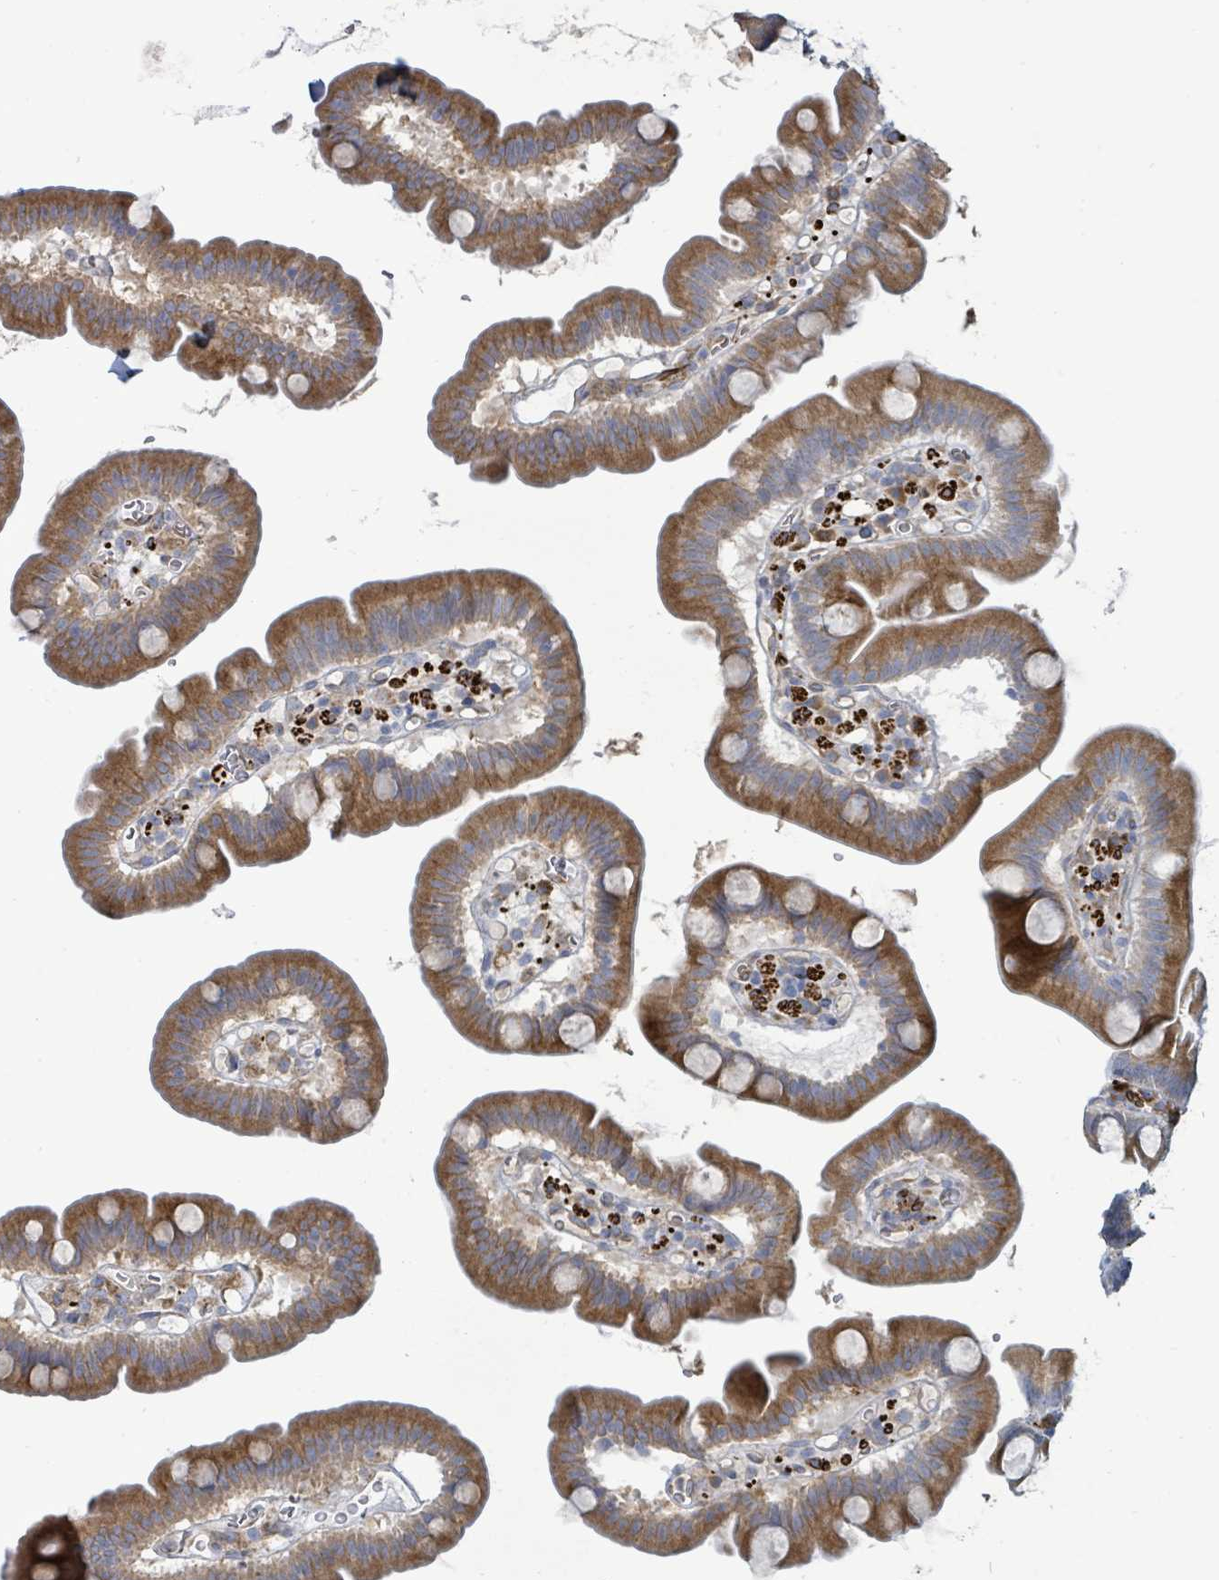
{"staining": {"intensity": "moderate", "quantity": ">75%", "location": "cytoplasmic/membranous"}, "tissue": "small intestine", "cell_type": "Glandular cells", "image_type": "normal", "snomed": [{"axis": "morphology", "description": "Normal tissue, NOS"}, {"axis": "topography", "description": "Small intestine"}], "caption": "High-magnification brightfield microscopy of normal small intestine stained with DAB (brown) and counterstained with hematoxylin (blue). glandular cells exhibit moderate cytoplasmic/membranous staining is present in about>75% of cells. The staining was performed using DAB to visualize the protein expression in brown, while the nuclei were stained in blue with hematoxylin (Magnification: 20x).", "gene": "SIRPB1", "patient": {"sex": "female", "age": 68}}